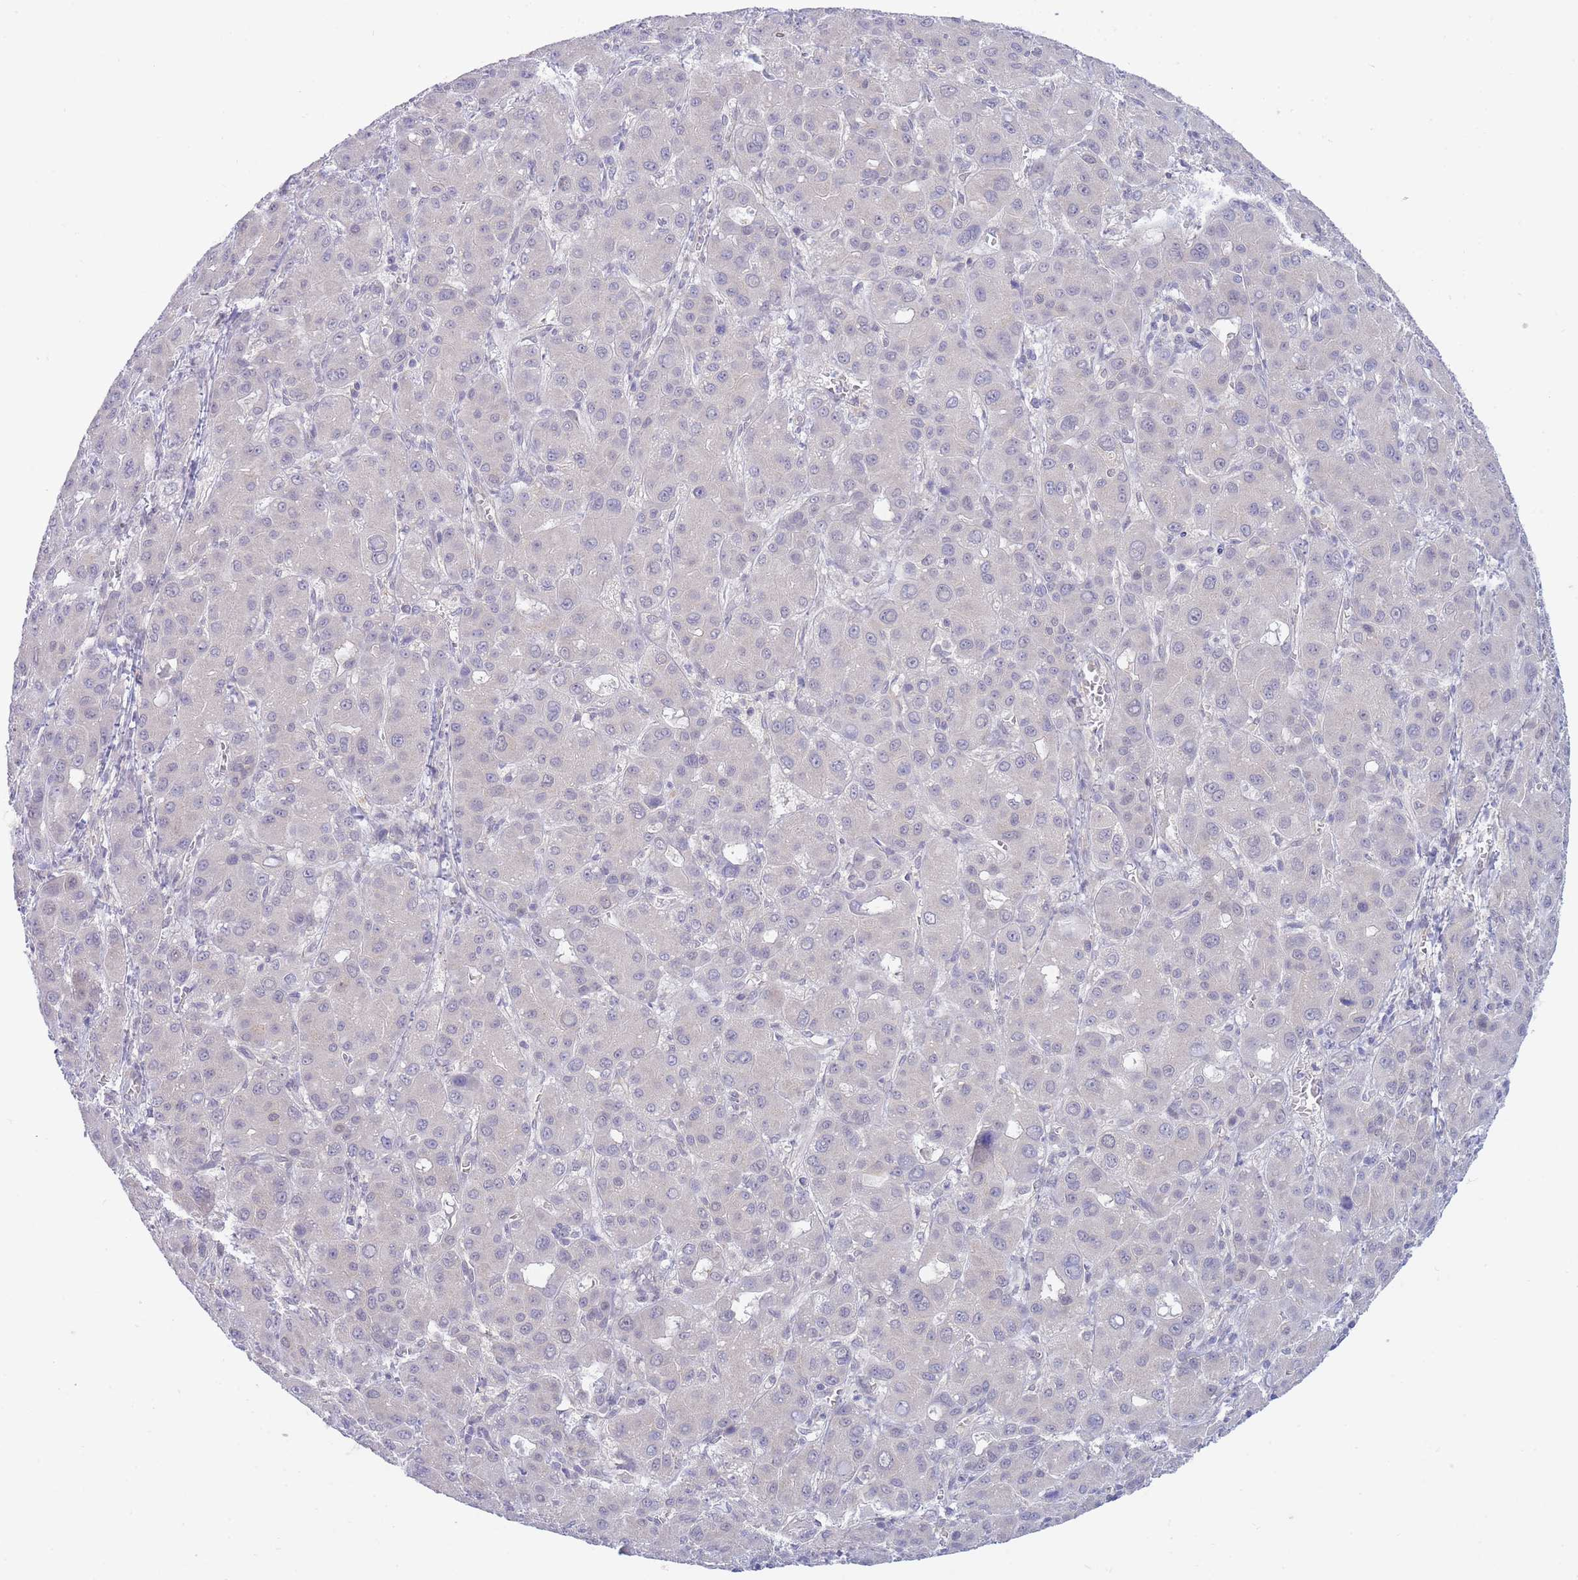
{"staining": {"intensity": "negative", "quantity": "none", "location": "none"}, "tissue": "liver cancer", "cell_type": "Tumor cells", "image_type": "cancer", "snomed": [{"axis": "morphology", "description": "Carcinoma, Hepatocellular, NOS"}, {"axis": "topography", "description": "Liver"}], "caption": "Immunohistochemistry (IHC) image of neoplastic tissue: human liver cancer stained with DAB (3,3'-diaminobenzidine) reveals no significant protein positivity in tumor cells.", "gene": "SUGT1", "patient": {"sex": "male", "age": 55}}